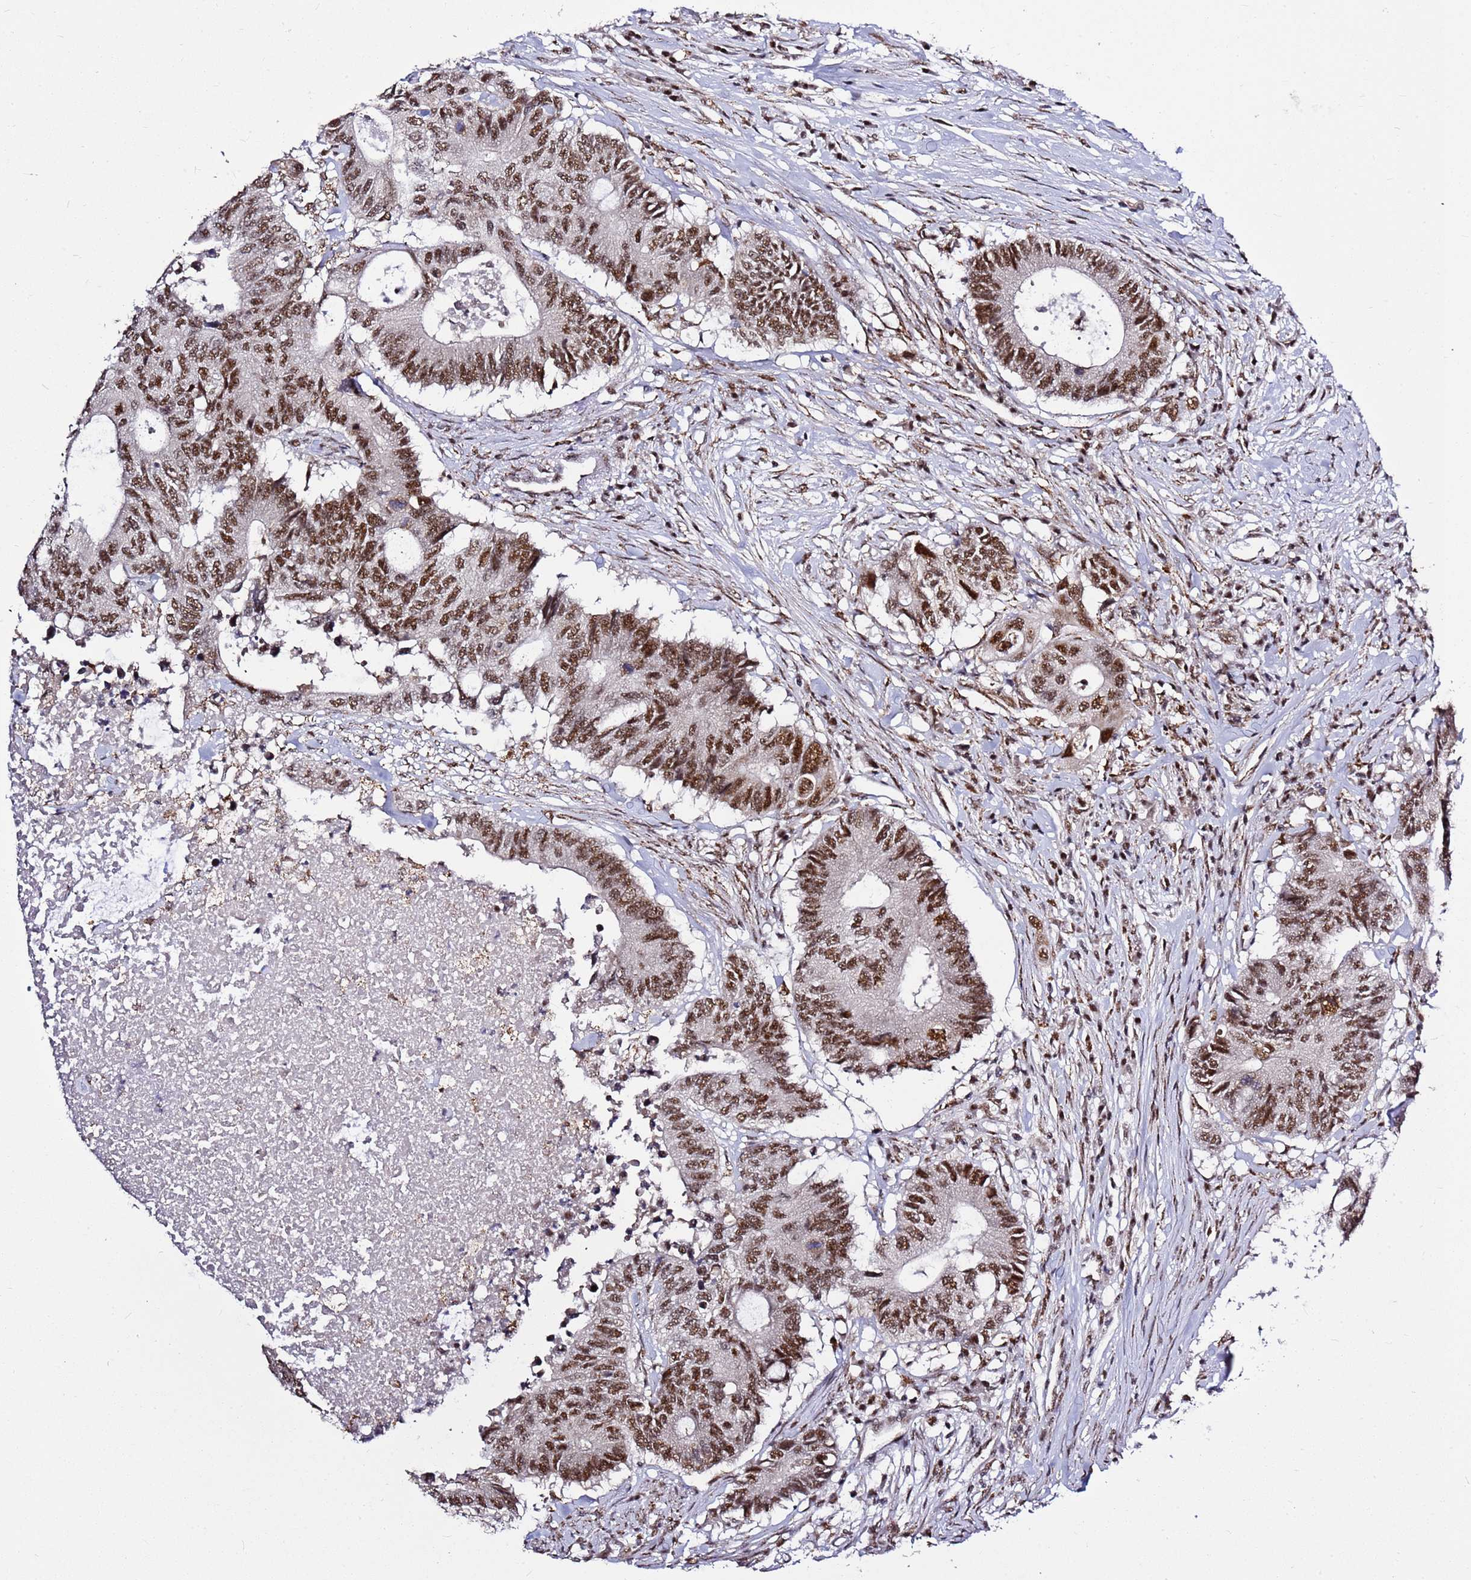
{"staining": {"intensity": "strong", "quantity": ">75%", "location": "nuclear"}, "tissue": "colorectal cancer", "cell_type": "Tumor cells", "image_type": "cancer", "snomed": [{"axis": "morphology", "description": "Adenocarcinoma, NOS"}, {"axis": "topography", "description": "Colon"}], "caption": "Immunohistochemical staining of colorectal cancer exhibits strong nuclear protein expression in about >75% of tumor cells. (DAB (3,3'-diaminobenzidine) = brown stain, brightfield microscopy at high magnification).", "gene": "AKAP8L", "patient": {"sex": "male", "age": 71}}